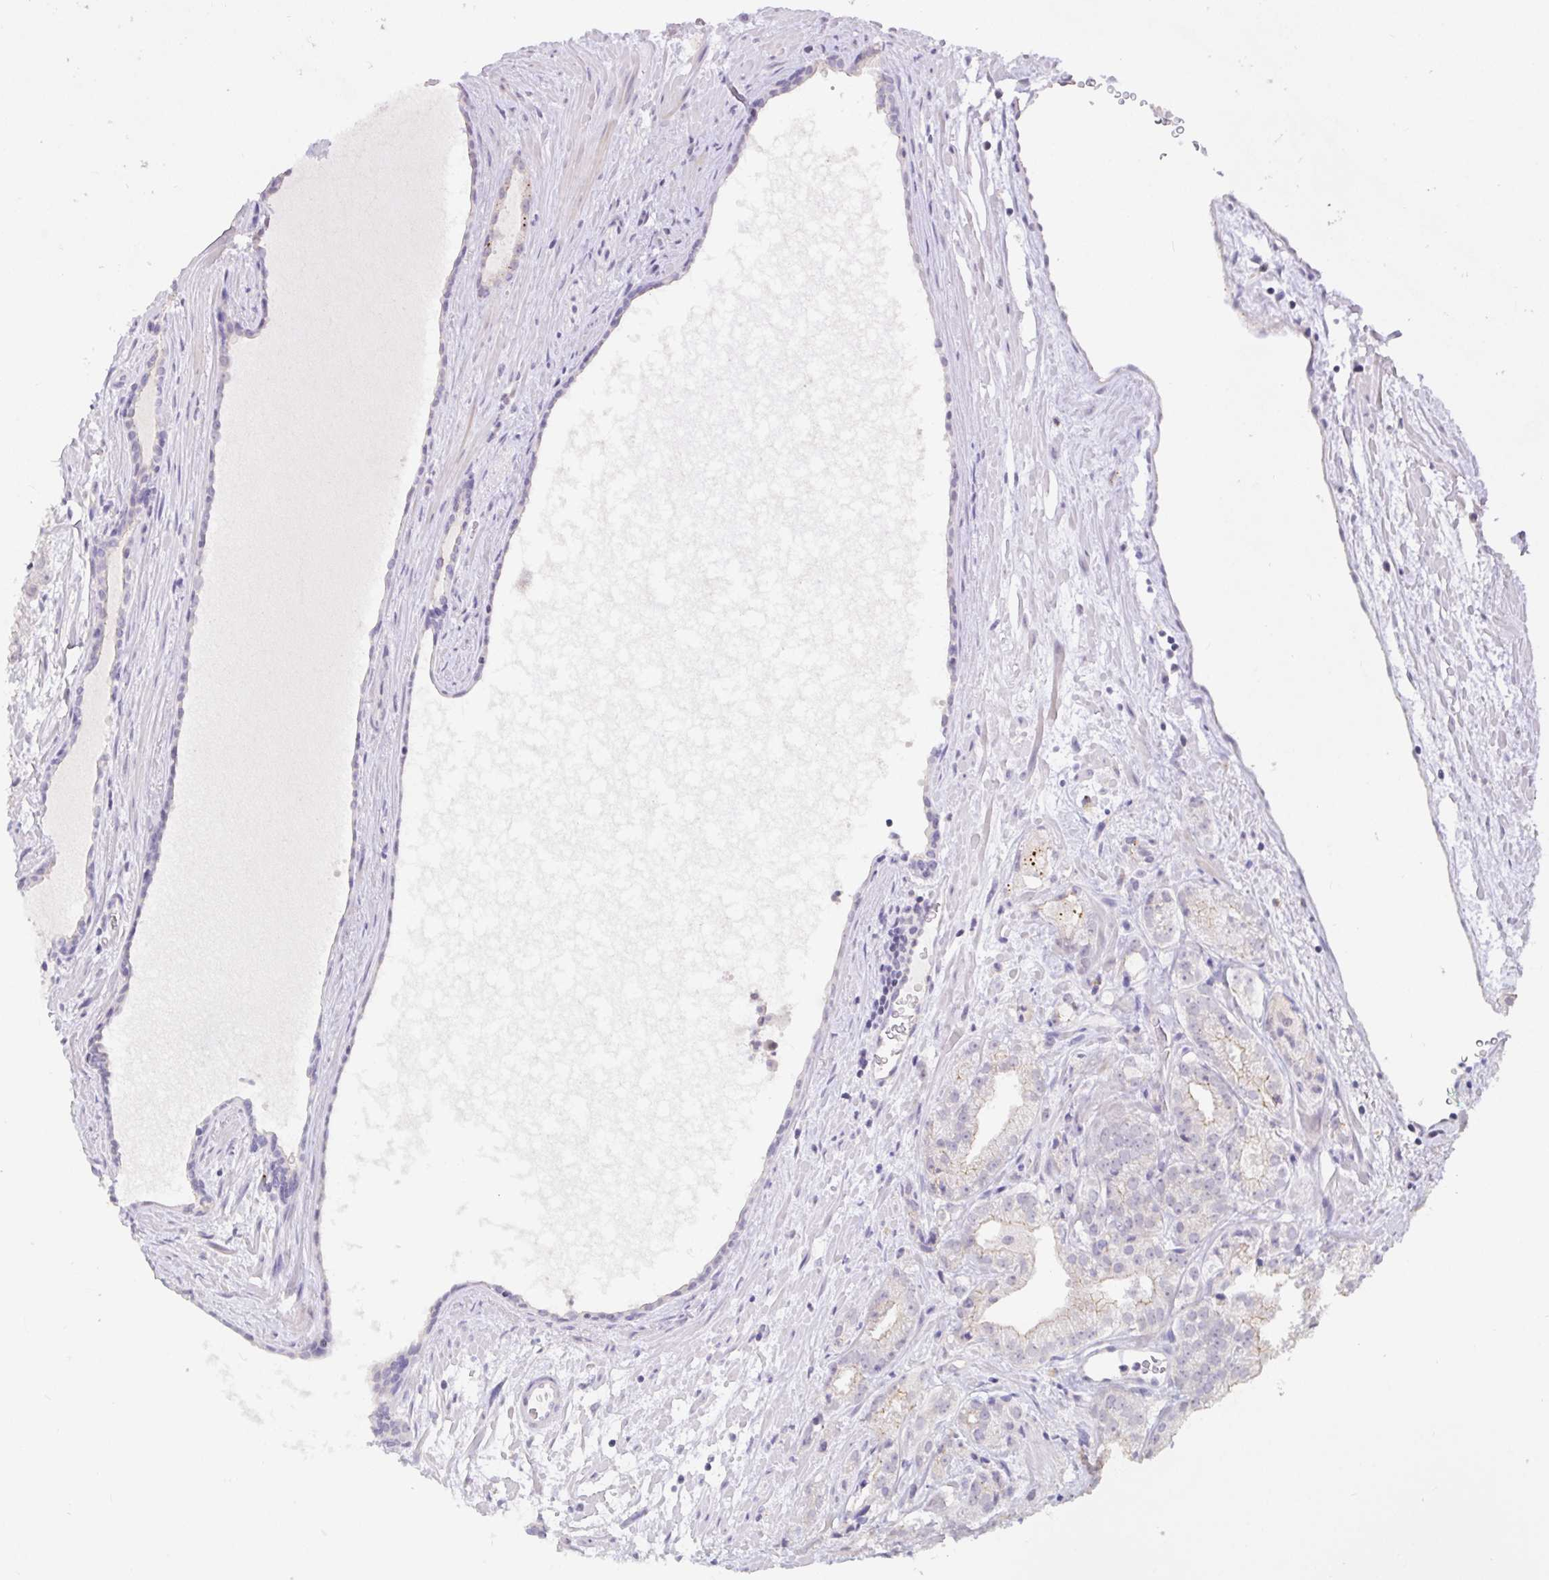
{"staining": {"intensity": "negative", "quantity": "none", "location": "none"}, "tissue": "prostate cancer", "cell_type": "Tumor cells", "image_type": "cancer", "snomed": [{"axis": "morphology", "description": "Adenocarcinoma, High grade"}, {"axis": "topography", "description": "Prostate"}], "caption": "DAB (3,3'-diaminobenzidine) immunohistochemical staining of prostate adenocarcinoma (high-grade) demonstrates no significant staining in tumor cells.", "gene": "PDX1", "patient": {"sex": "male", "age": 68}}